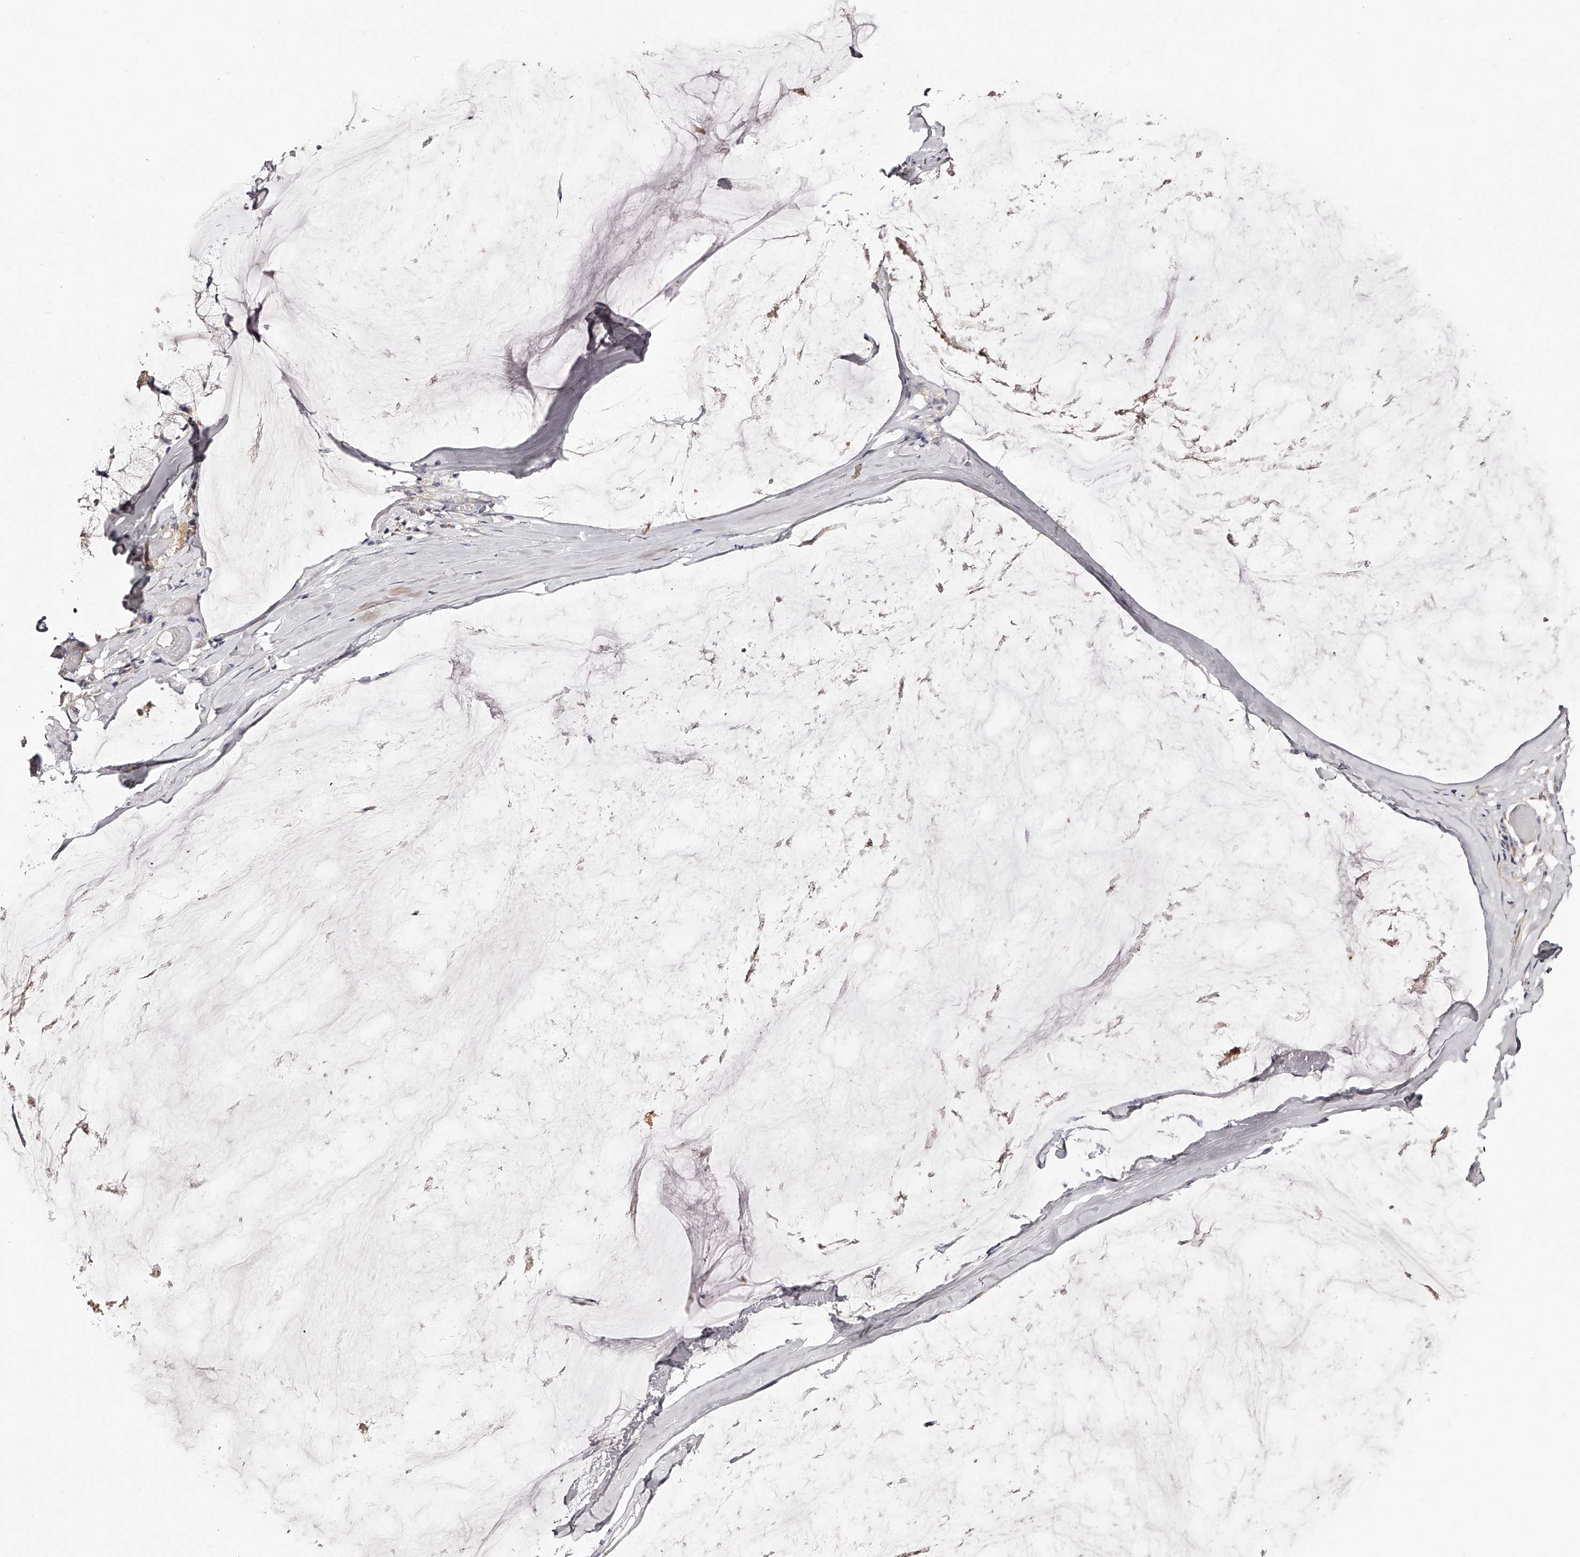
{"staining": {"intensity": "negative", "quantity": "none", "location": "none"}, "tissue": "ovarian cancer", "cell_type": "Tumor cells", "image_type": "cancer", "snomed": [{"axis": "morphology", "description": "Cystadenocarcinoma, mucinous, NOS"}, {"axis": "topography", "description": "Ovary"}], "caption": "This is an IHC photomicrograph of mucinous cystadenocarcinoma (ovarian). There is no staining in tumor cells.", "gene": "USP21", "patient": {"sex": "female", "age": 39}}